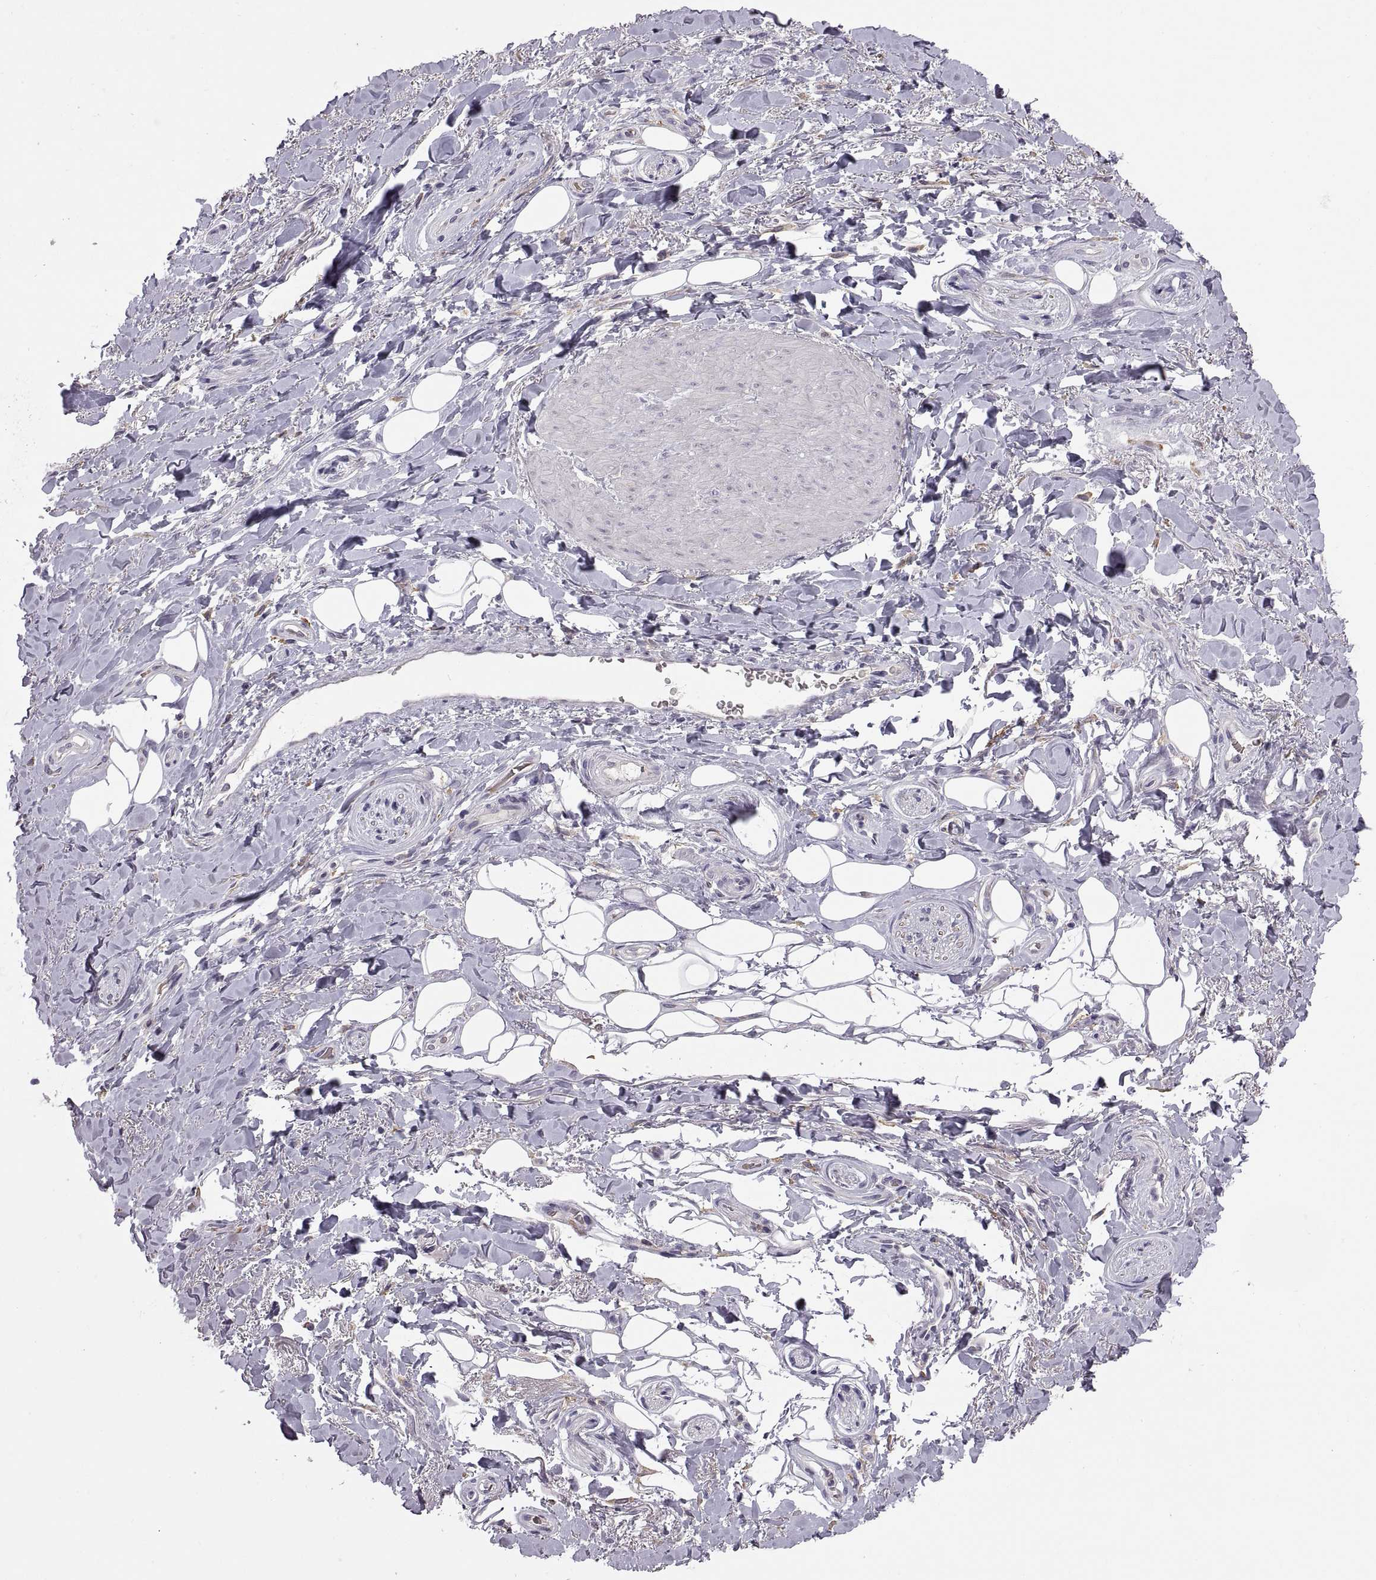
{"staining": {"intensity": "negative", "quantity": "none", "location": "none"}, "tissue": "adipose tissue", "cell_type": "Adipocytes", "image_type": "normal", "snomed": [{"axis": "morphology", "description": "Normal tissue, NOS"}, {"axis": "topography", "description": "Anal"}, {"axis": "topography", "description": "Peripheral nerve tissue"}], "caption": "This is an IHC micrograph of benign adipose tissue. There is no staining in adipocytes.", "gene": "MEIOC", "patient": {"sex": "male", "age": 53}}